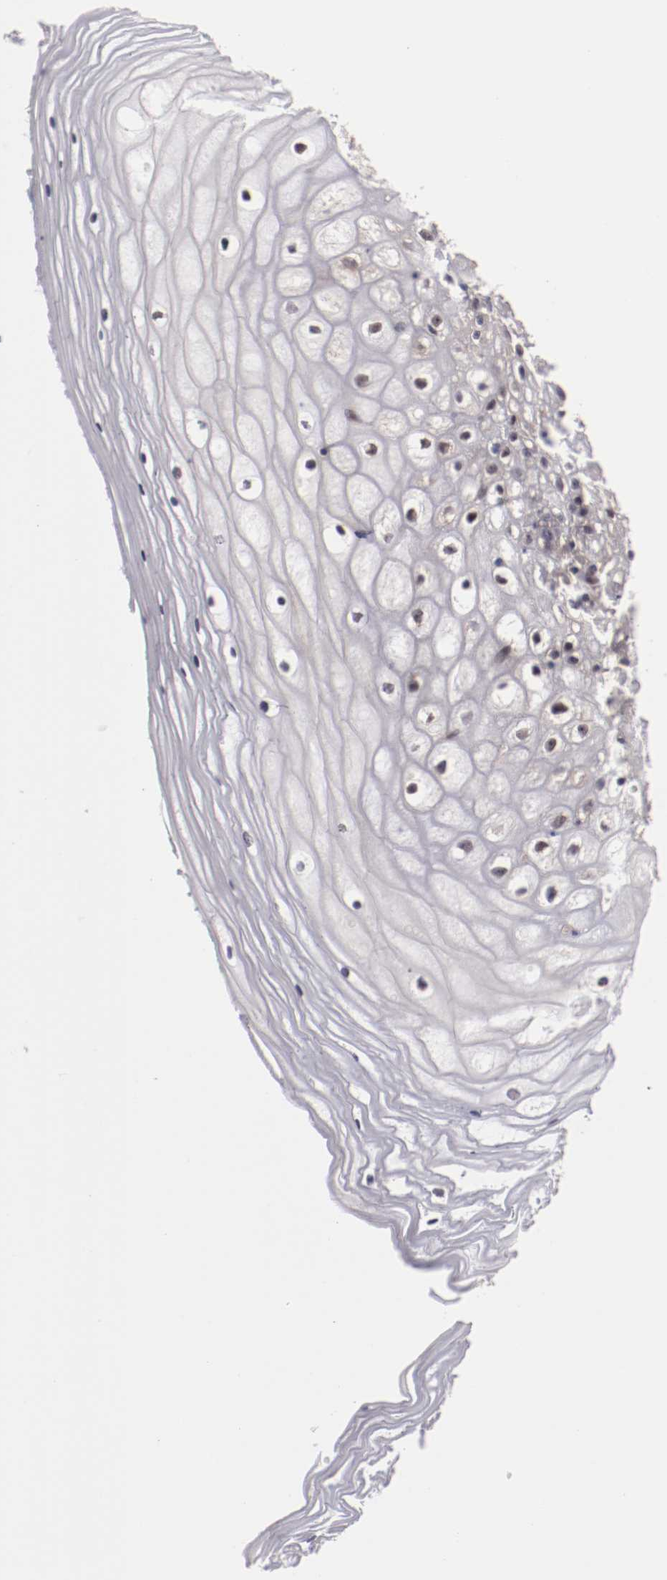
{"staining": {"intensity": "negative", "quantity": "none", "location": "none"}, "tissue": "vagina", "cell_type": "Squamous epithelial cells", "image_type": "normal", "snomed": [{"axis": "morphology", "description": "Normal tissue, NOS"}, {"axis": "topography", "description": "Vagina"}], "caption": "DAB (3,3'-diaminobenzidine) immunohistochemical staining of unremarkable vagina exhibits no significant positivity in squamous epithelial cells.", "gene": "STX3", "patient": {"sex": "female", "age": 46}}